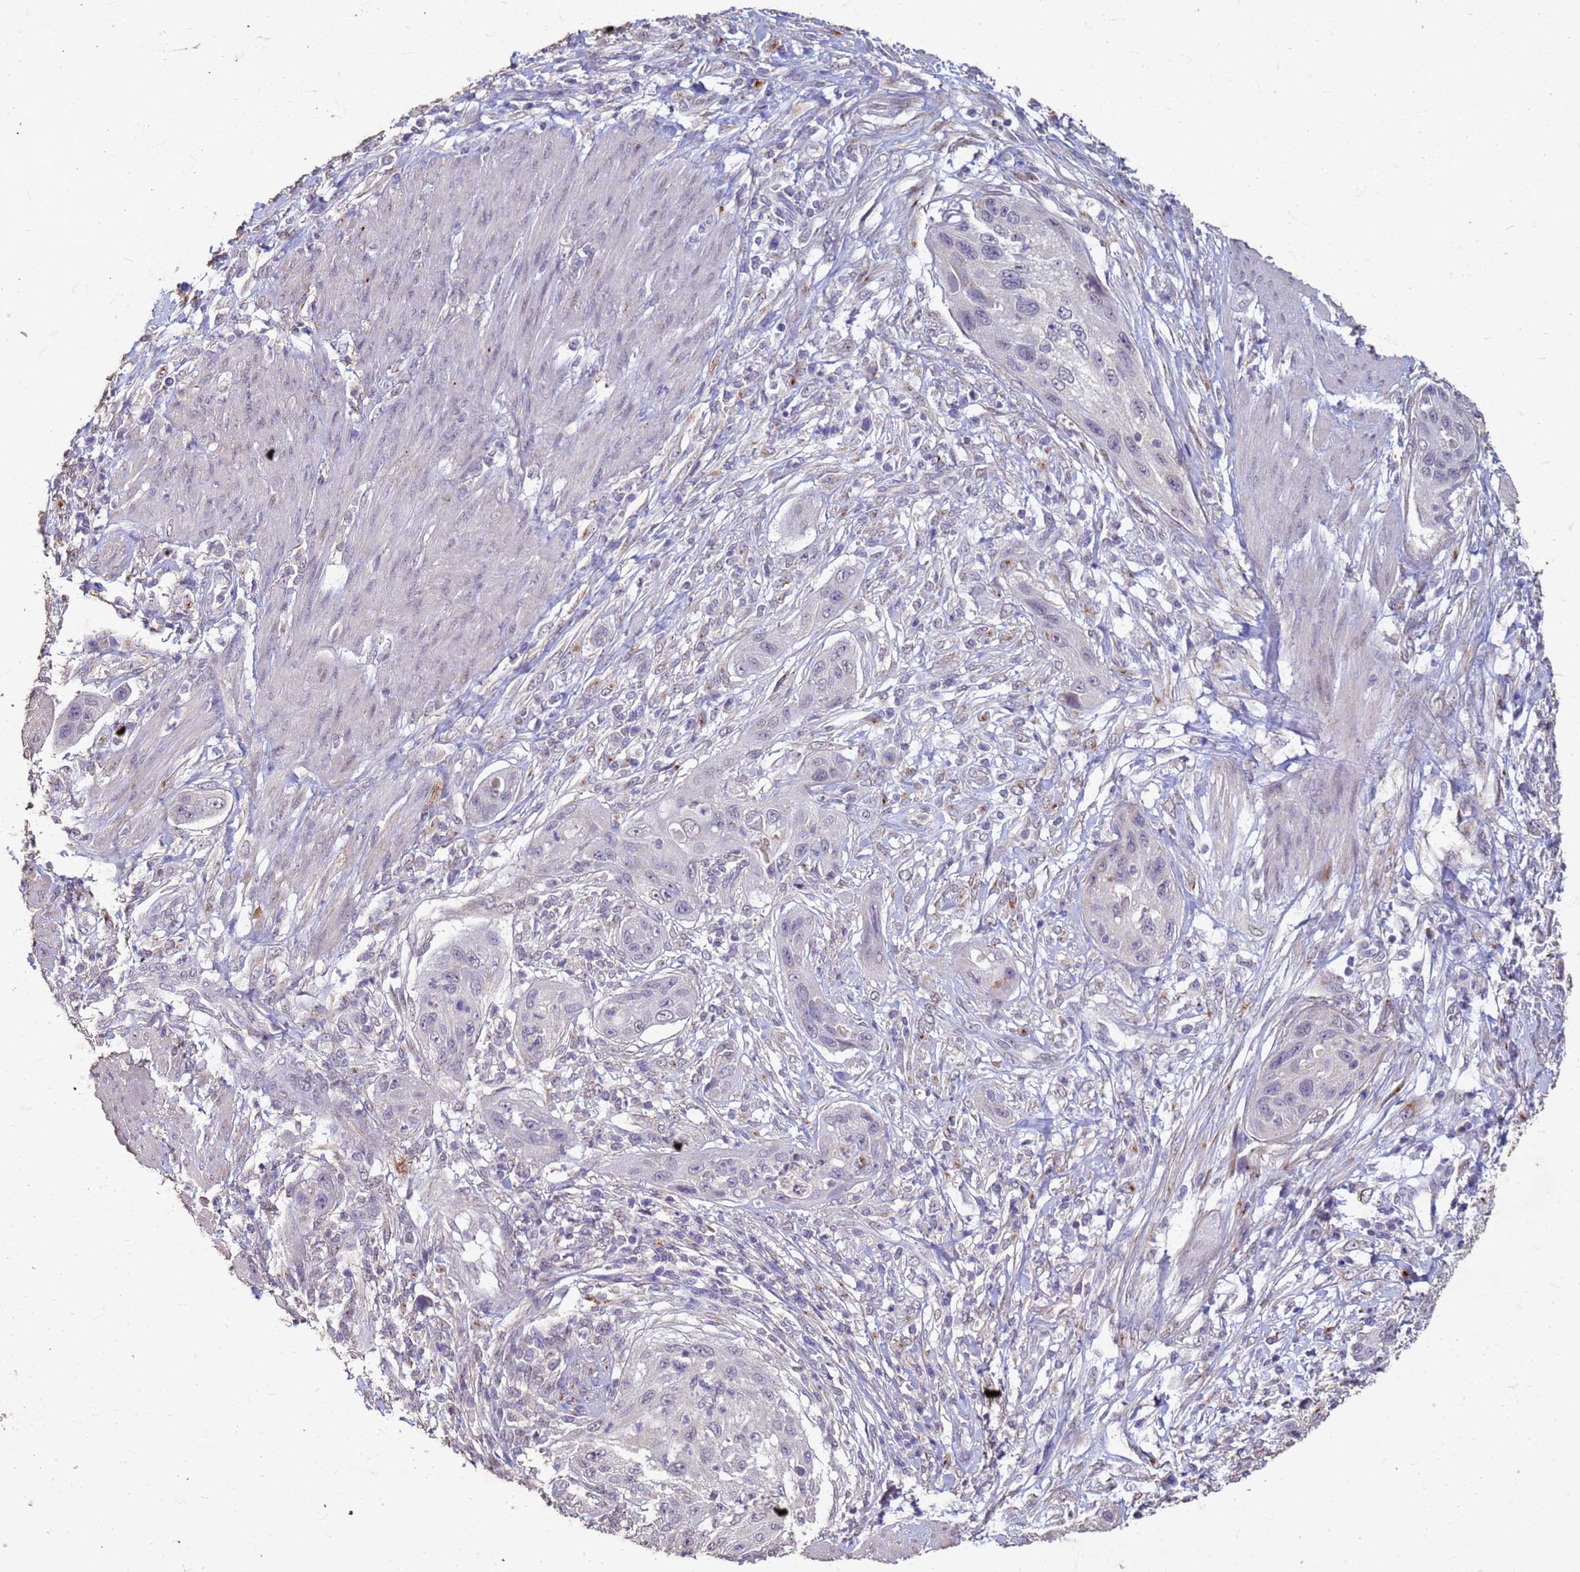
{"staining": {"intensity": "negative", "quantity": "none", "location": "none"}, "tissue": "cervical cancer", "cell_type": "Tumor cells", "image_type": "cancer", "snomed": [{"axis": "morphology", "description": "Squamous cell carcinoma, NOS"}, {"axis": "topography", "description": "Cervix"}], "caption": "Tumor cells are negative for protein expression in human squamous cell carcinoma (cervical). (Brightfield microscopy of DAB immunohistochemistry (IHC) at high magnification).", "gene": "SLC25A15", "patient": {"sex": "female", "age": 42}}